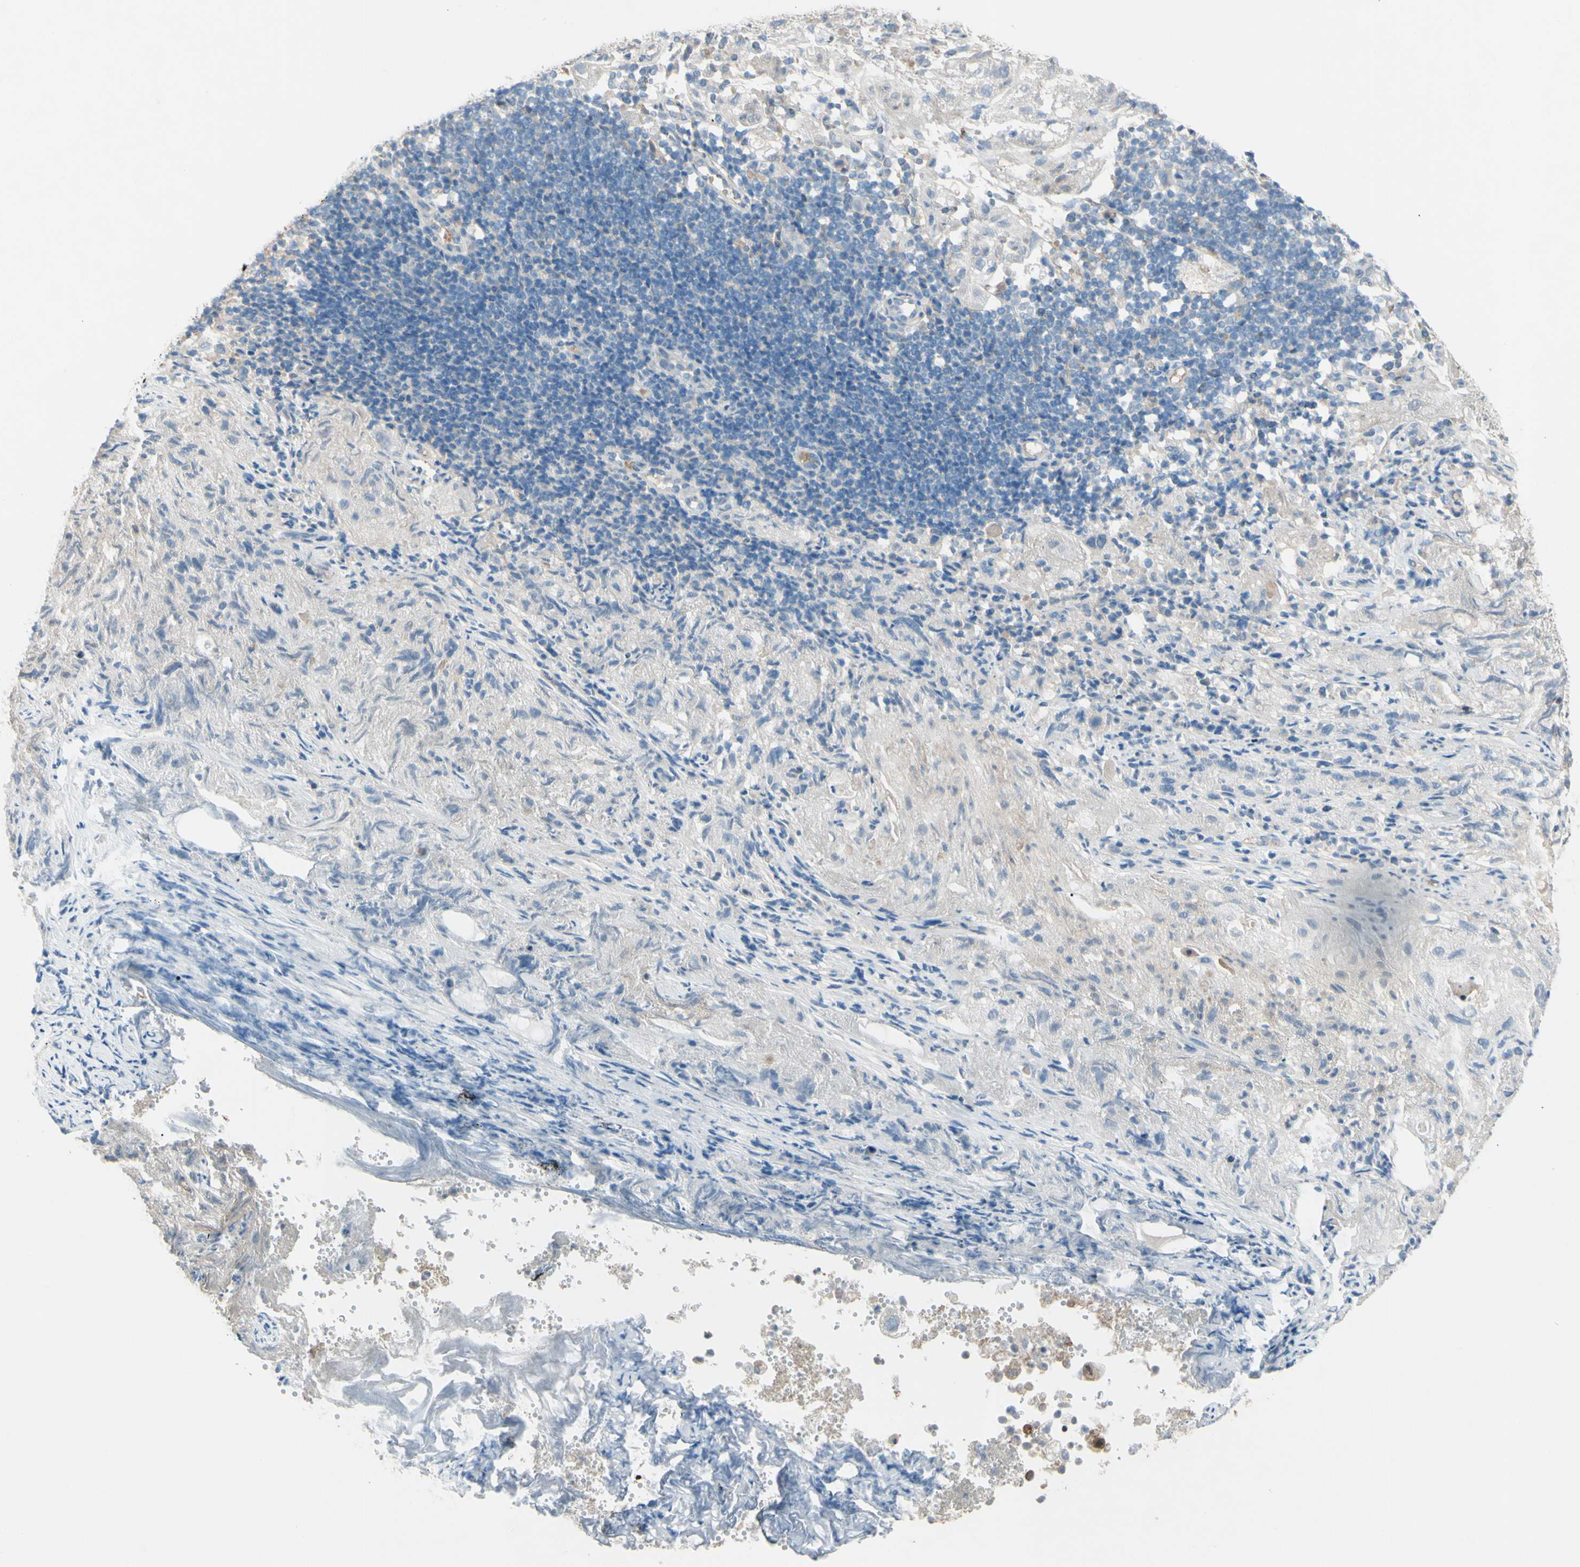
{"staining": {"intensity": "weak", "quantity": "25%-75%", "location": "cytoplasmic/membranous"}, "tissue": "lung cancer", "cell_type": "Tumor cells", "image_type": "cancer", "snomed": [{"axis": "morphology", "description": "Inflammation, NOS"}, {"axis": "morphology", "description": "Squamous cell carcinoma, NOS"}, {"axis": "topography", "description": "Lymph node"}, {"axis": "topography", "description": "Soft tissue"}, {"axis": "topography", "description": "Lung"}], "caption": "Immunohistochemistry (IHC) (DAB) staining of lung cancer (squamous cell carcinoma) reveals weak cytoplasmic/membranous protein positivity in approximately 25%-75% of tumor cells.", "gene": "AFP", "patient": {"sex": "male", "age": 66}}